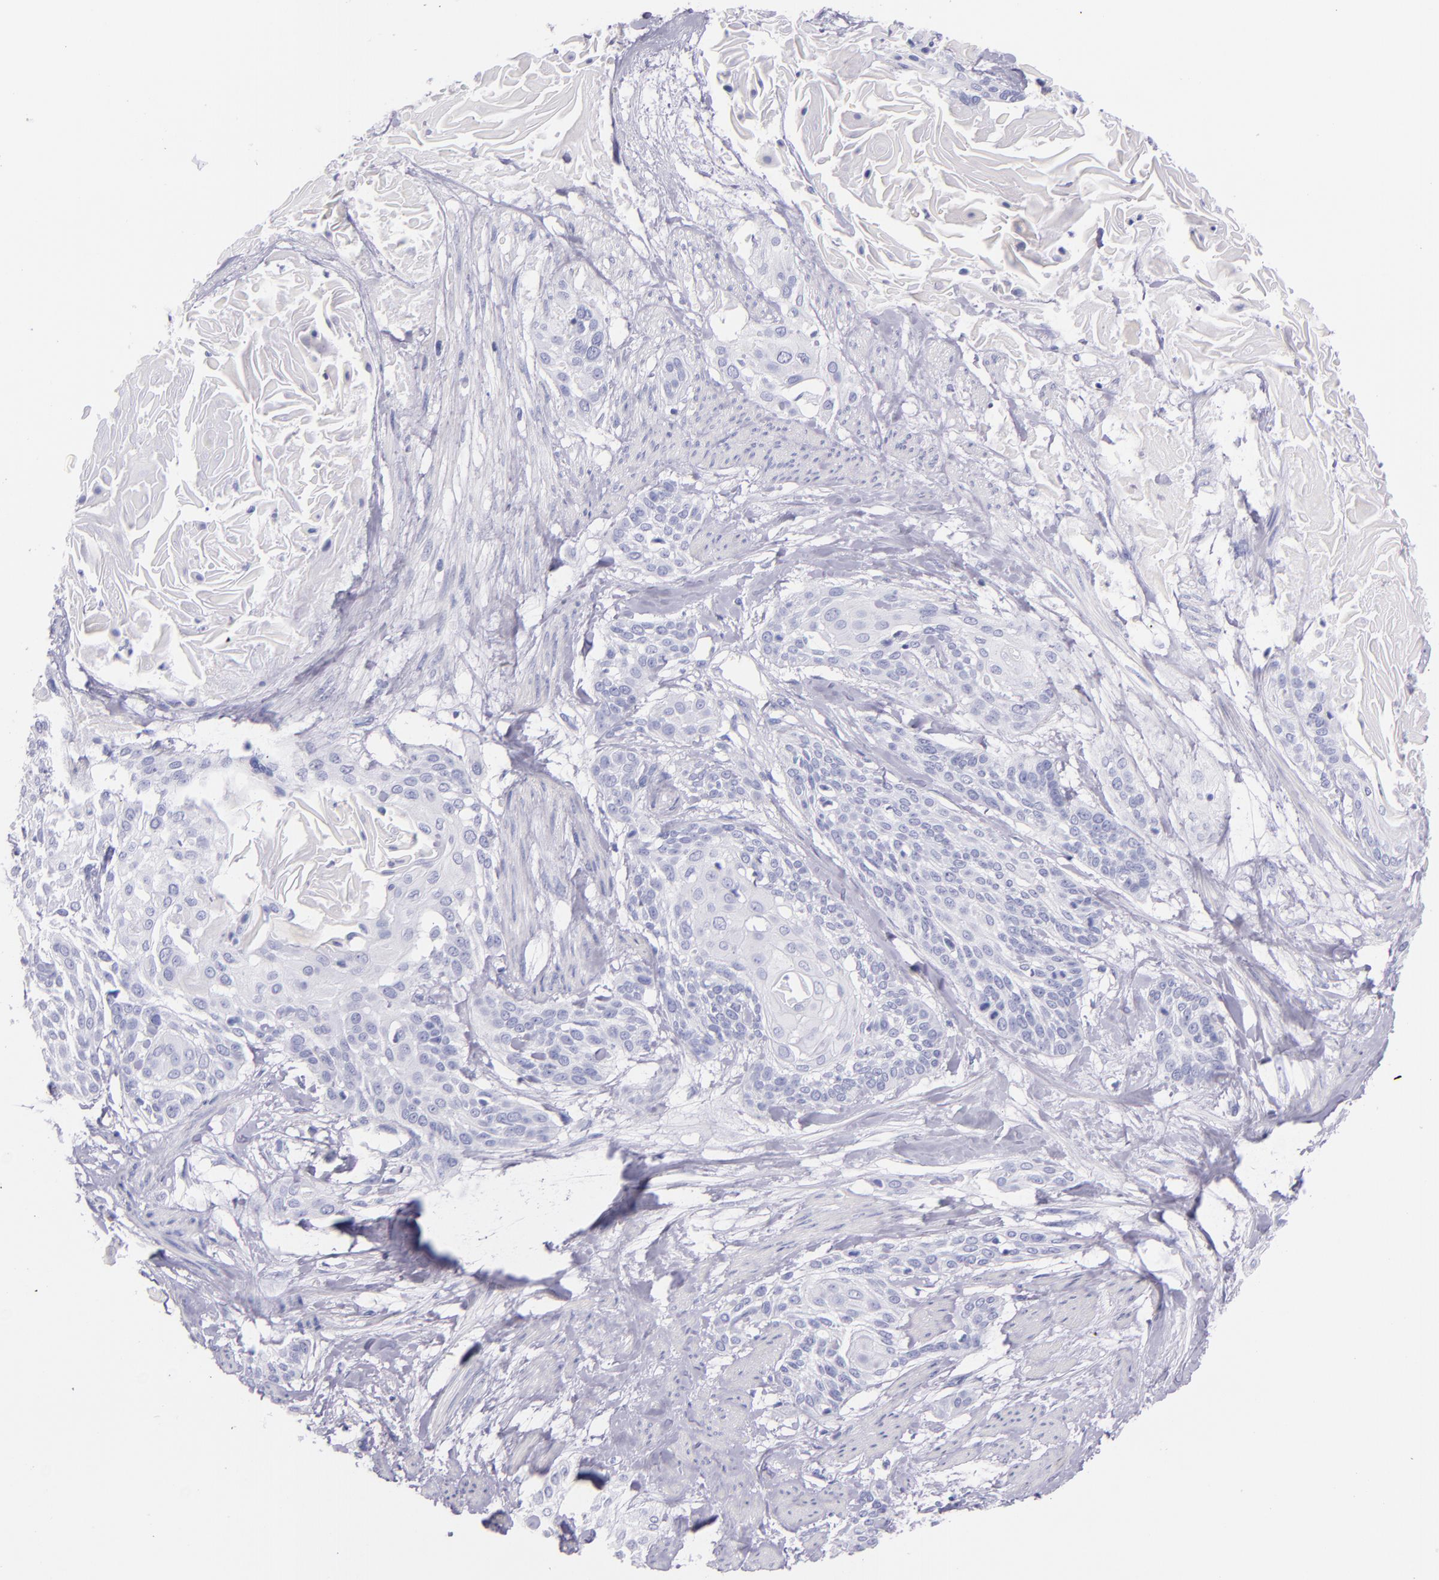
{"staining": {"intensity": "negative", "quantity": "none", "location": "none"}, "tissue": "cervical cancer", "cell_type": "Tumor cells", "image_type": "cancer", "snomed": [{"axis": "morphology", "description": "Squamous cell carcinoma, NOS"}, {"axis": "topography", "description": "Cervix"}], "caption": "An IHC histopathology image of cervical cancer (squamous cell carcinoma) is shown. There is no staining in tumor cells of cervical cancer (squamous cell carcinoma).", "gene": "SFTPB", "patient": {"sex": "female", "age": 57}}